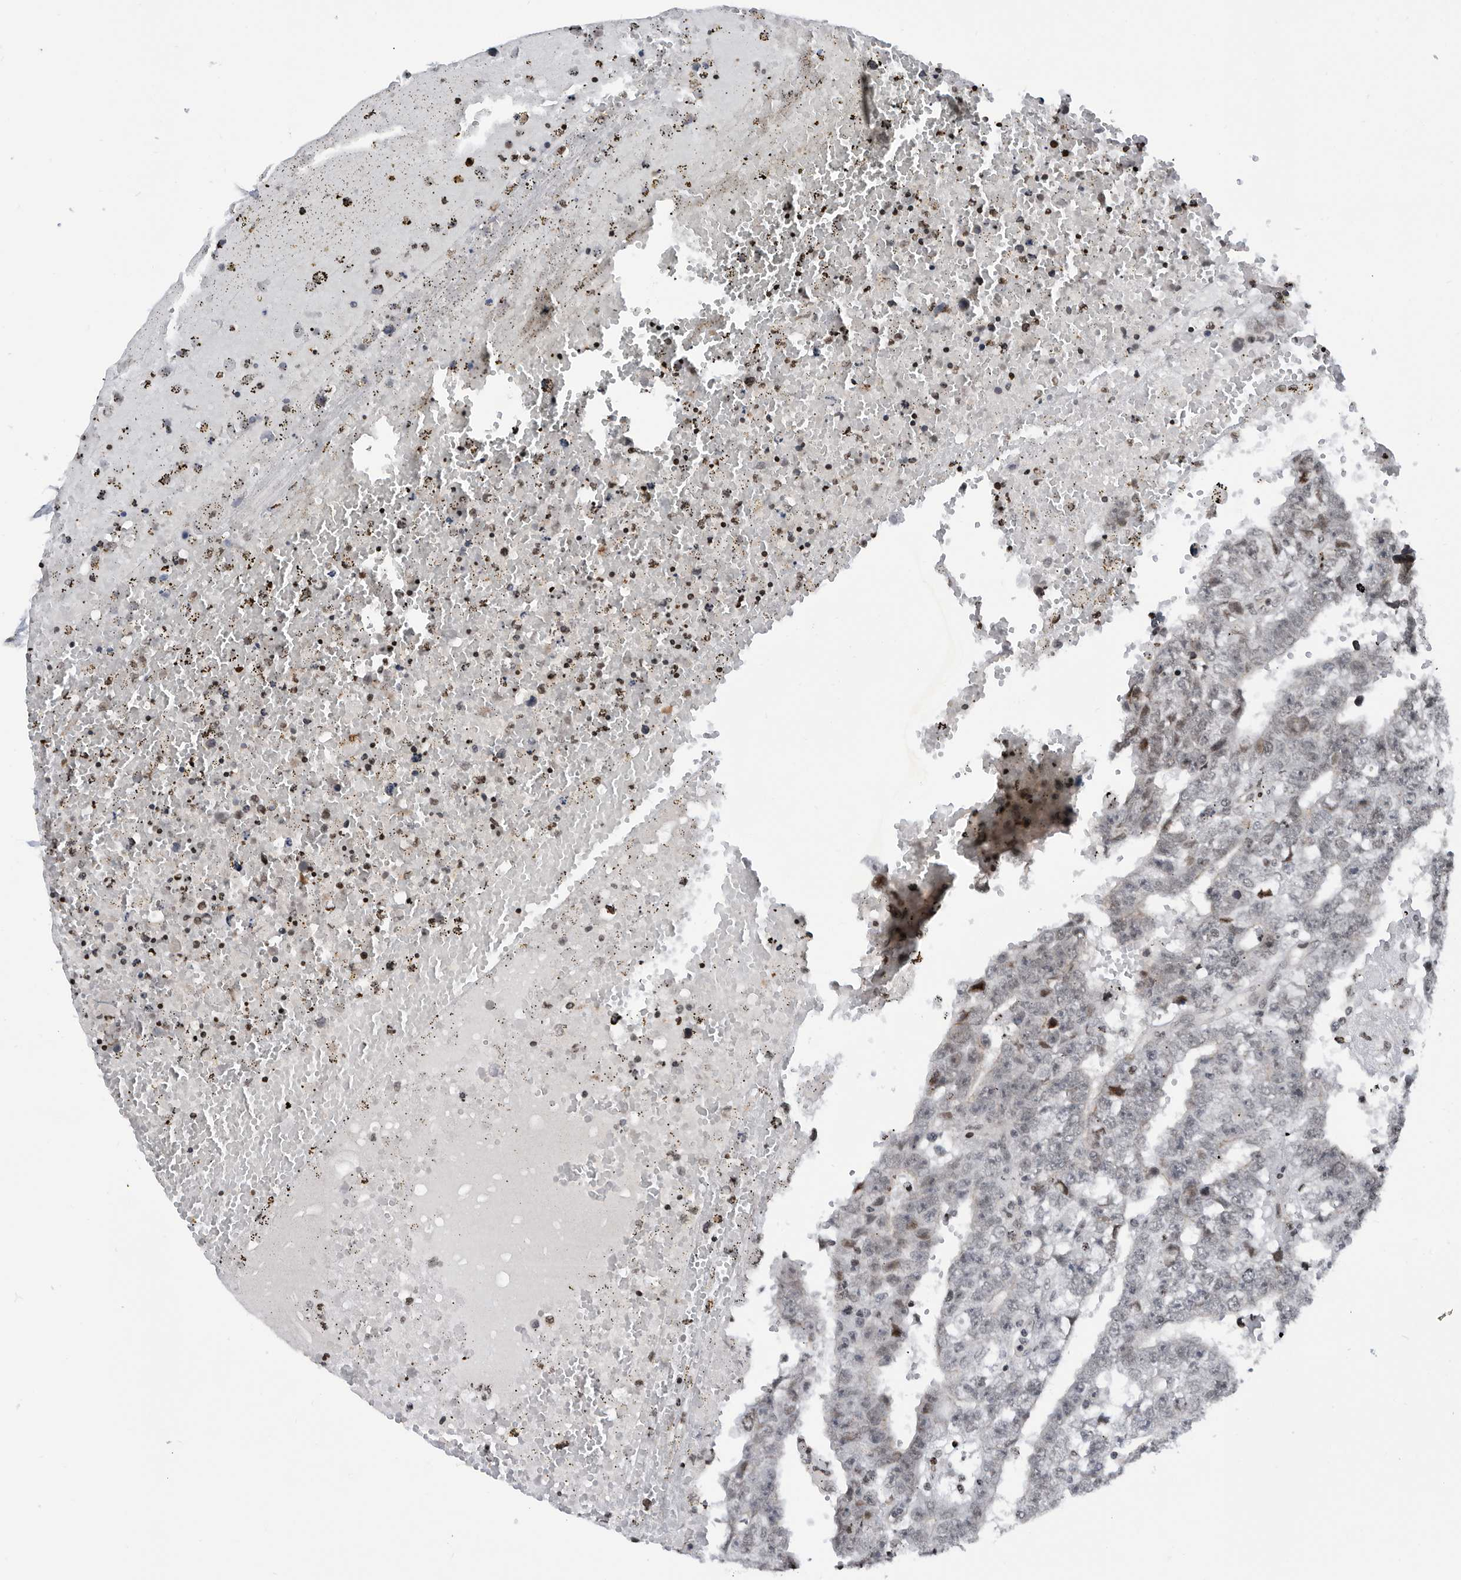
{"staining": {"intensity": "weak", "quantity": "<25%", "location": "nuclear"}, "tissue": "testis cancer", "cell_type": "Tumor cells", "image_type": "cancer", "snomed": [{"axis": "morphology", "description": "Carcinoma, Embryonal, NOS"}, {"axis": "topography", "description": "Testis"}], "caption": "Immunohistochemistry (IHC) of embryonal carcinoma (testis) reveals no positivity in tumor cells.", "gene": "SNRNP48", "patient": {"sex": "male", "age": 25}}